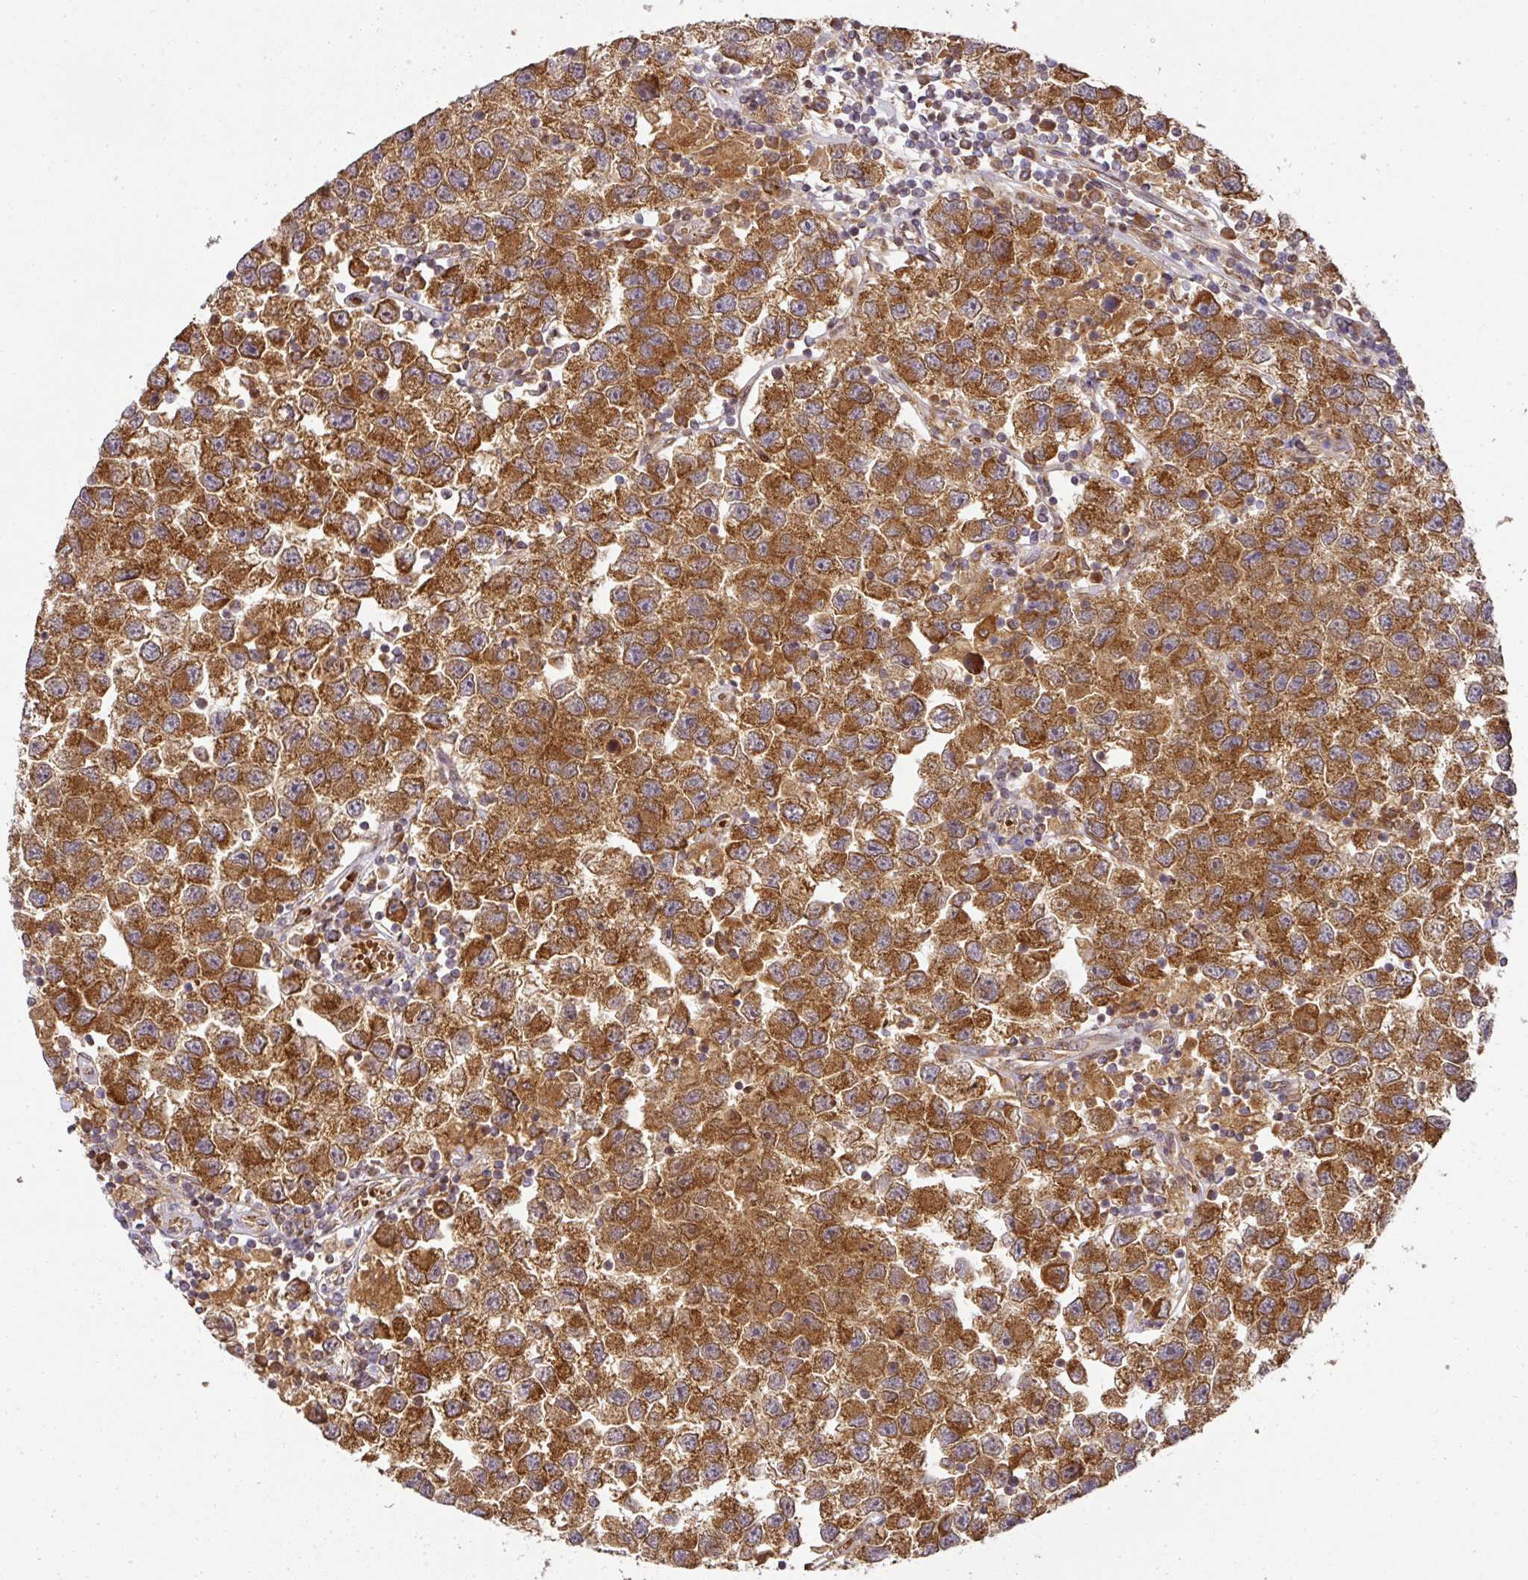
{"staining": {"intensity": "strong", "quantity": ">75%", "location": "cytoplasmic/membranous"}, "tissue": "testis cancer", "cell_type": "Tumor cells", "image_type": "cancer", "snomed": [{"axis": "morphology", "description": "Seminoma, NOS"}, {"axis": "topography", "description": "Testis"}], "caption": "Testis cancer (seminoma) was stained to show a protein in brown. There is high levels of strong cytoplasmic/membranous staining in about >75% of tumor cells.", "gene": "MALSU1", "patient": {"sex": "male", "age": 26}}